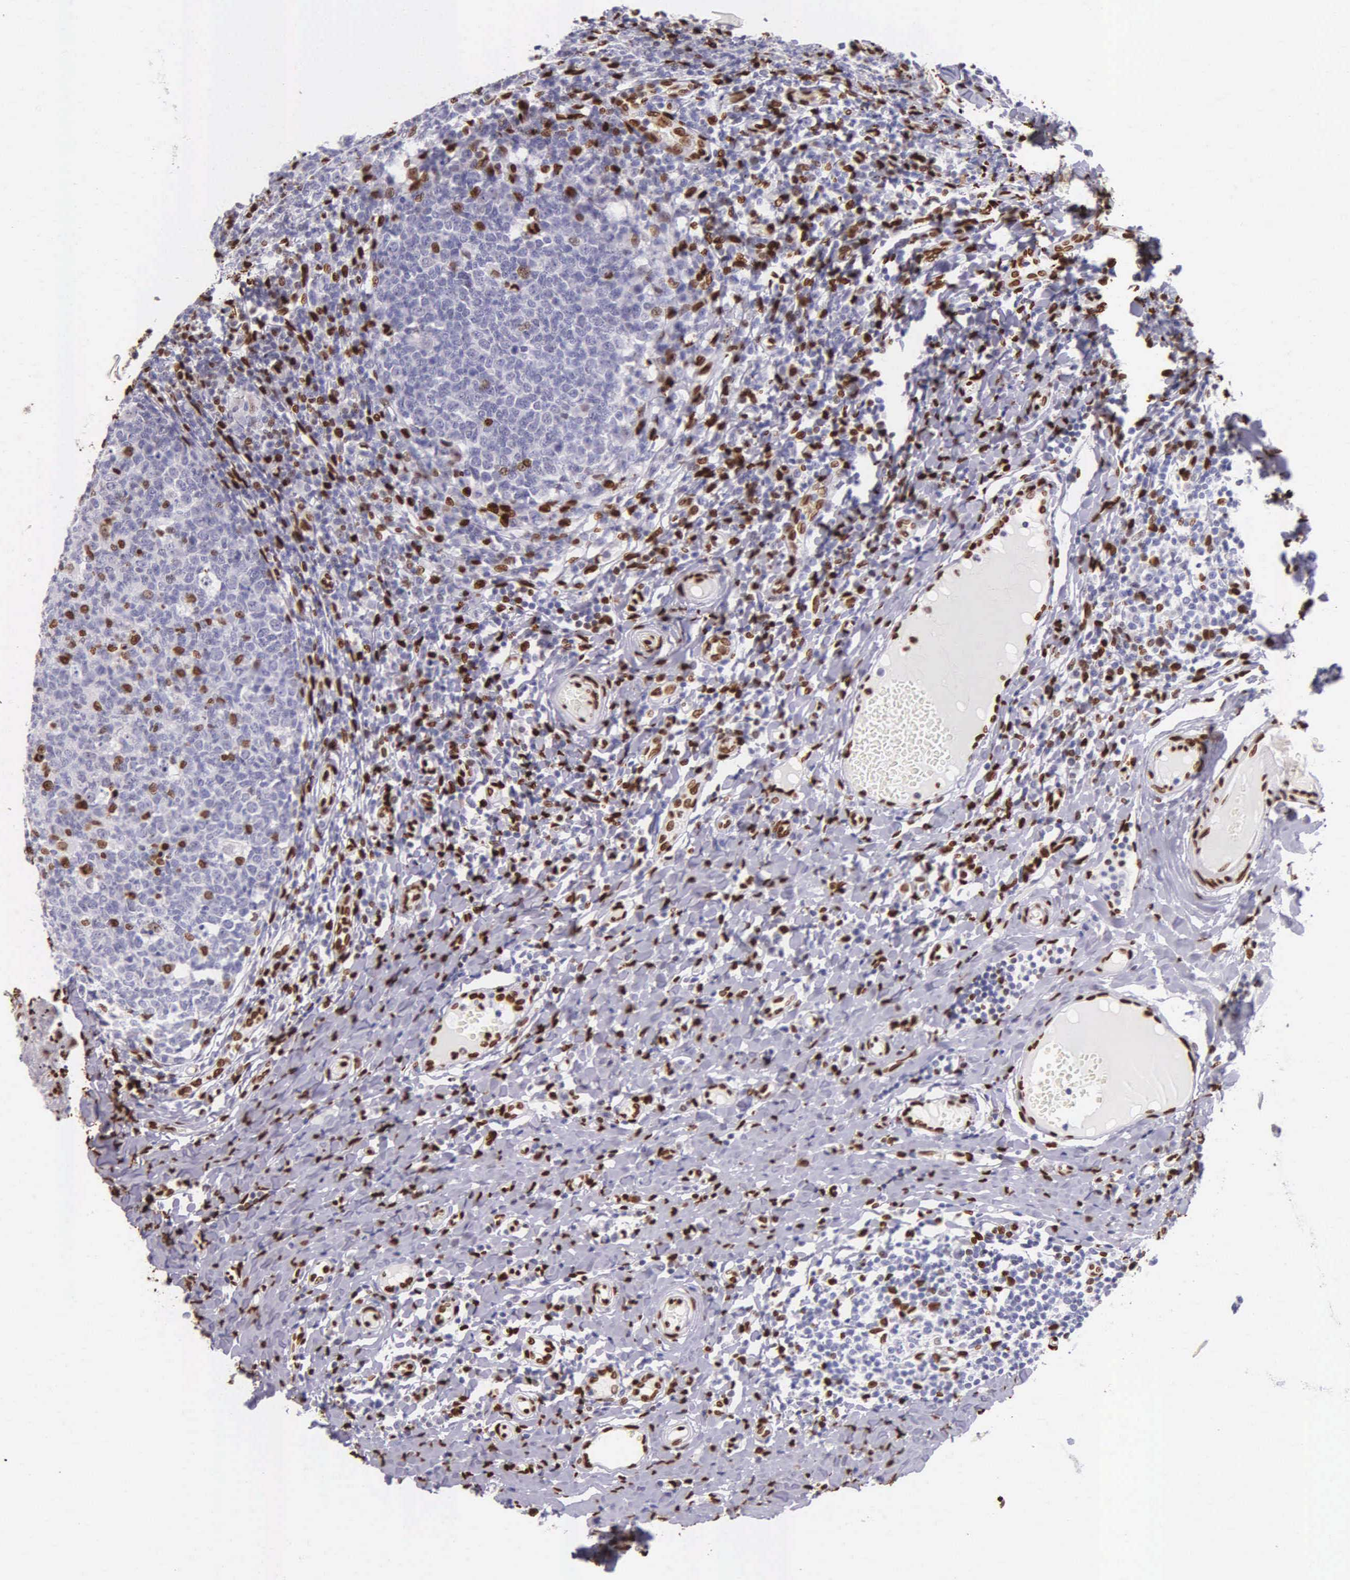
{"staining": {"intensity": "strong", "quantity": "<25%", "location": "nuclear"}, "tissue": "tonsil", "cell_type": "Germinal center cells", "image_type": "normal", "snomed": [{"axis": "morphology", "description": "Normal tissue, NOS"}, {"axis": "topography", "description": "Tonsil"}], "caption": "Unremarkable tonsil displays strong nuclear expression in approximately <25% of germinal center cells, visualized by immunohistochemistry. Nuclei are stained in blue.", "gene": "H1", "patient": {"sex": "male", "age": 6}}